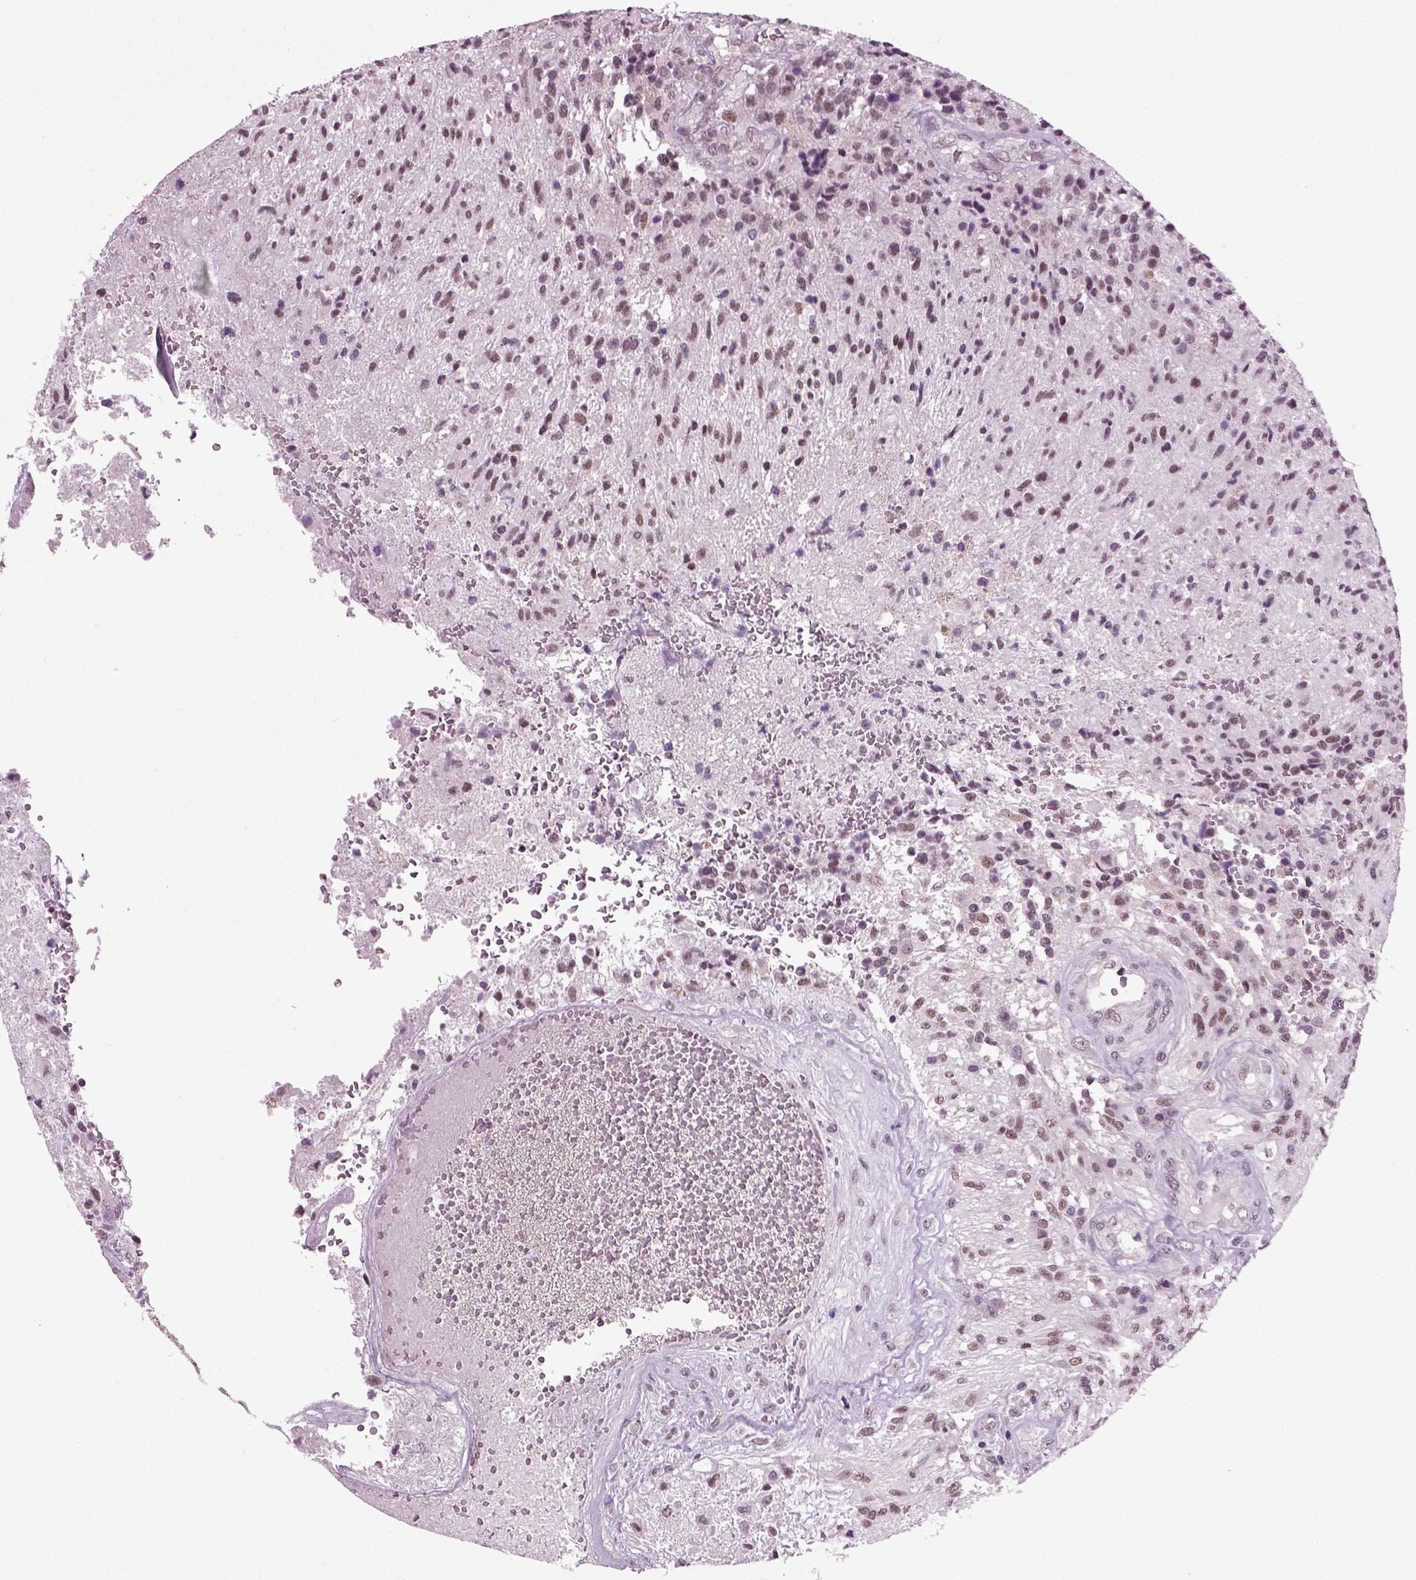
{"staining": {"intensity": "moderate", "quantity": "25%-75%", "location": "nuclear"}, "tissue": "glioma", "cell_type": "Tumor cells", "image_type": "cancer", "snomed": [{"axis": "morphology", "description": "Glioma, malignant, High grade"}, {"axis": "topography", "description": "Brain"}], "caption": "Immunohistochemistry (IHC) (DAB (3,3'-diaminobenzidine)) staining of malignant high-grade glioma shows moderate nuclear protein staining in about 25%-75% of tumor cells.", "gene": "RCOR3", "patient": {"sex": "male", "age": 56}}